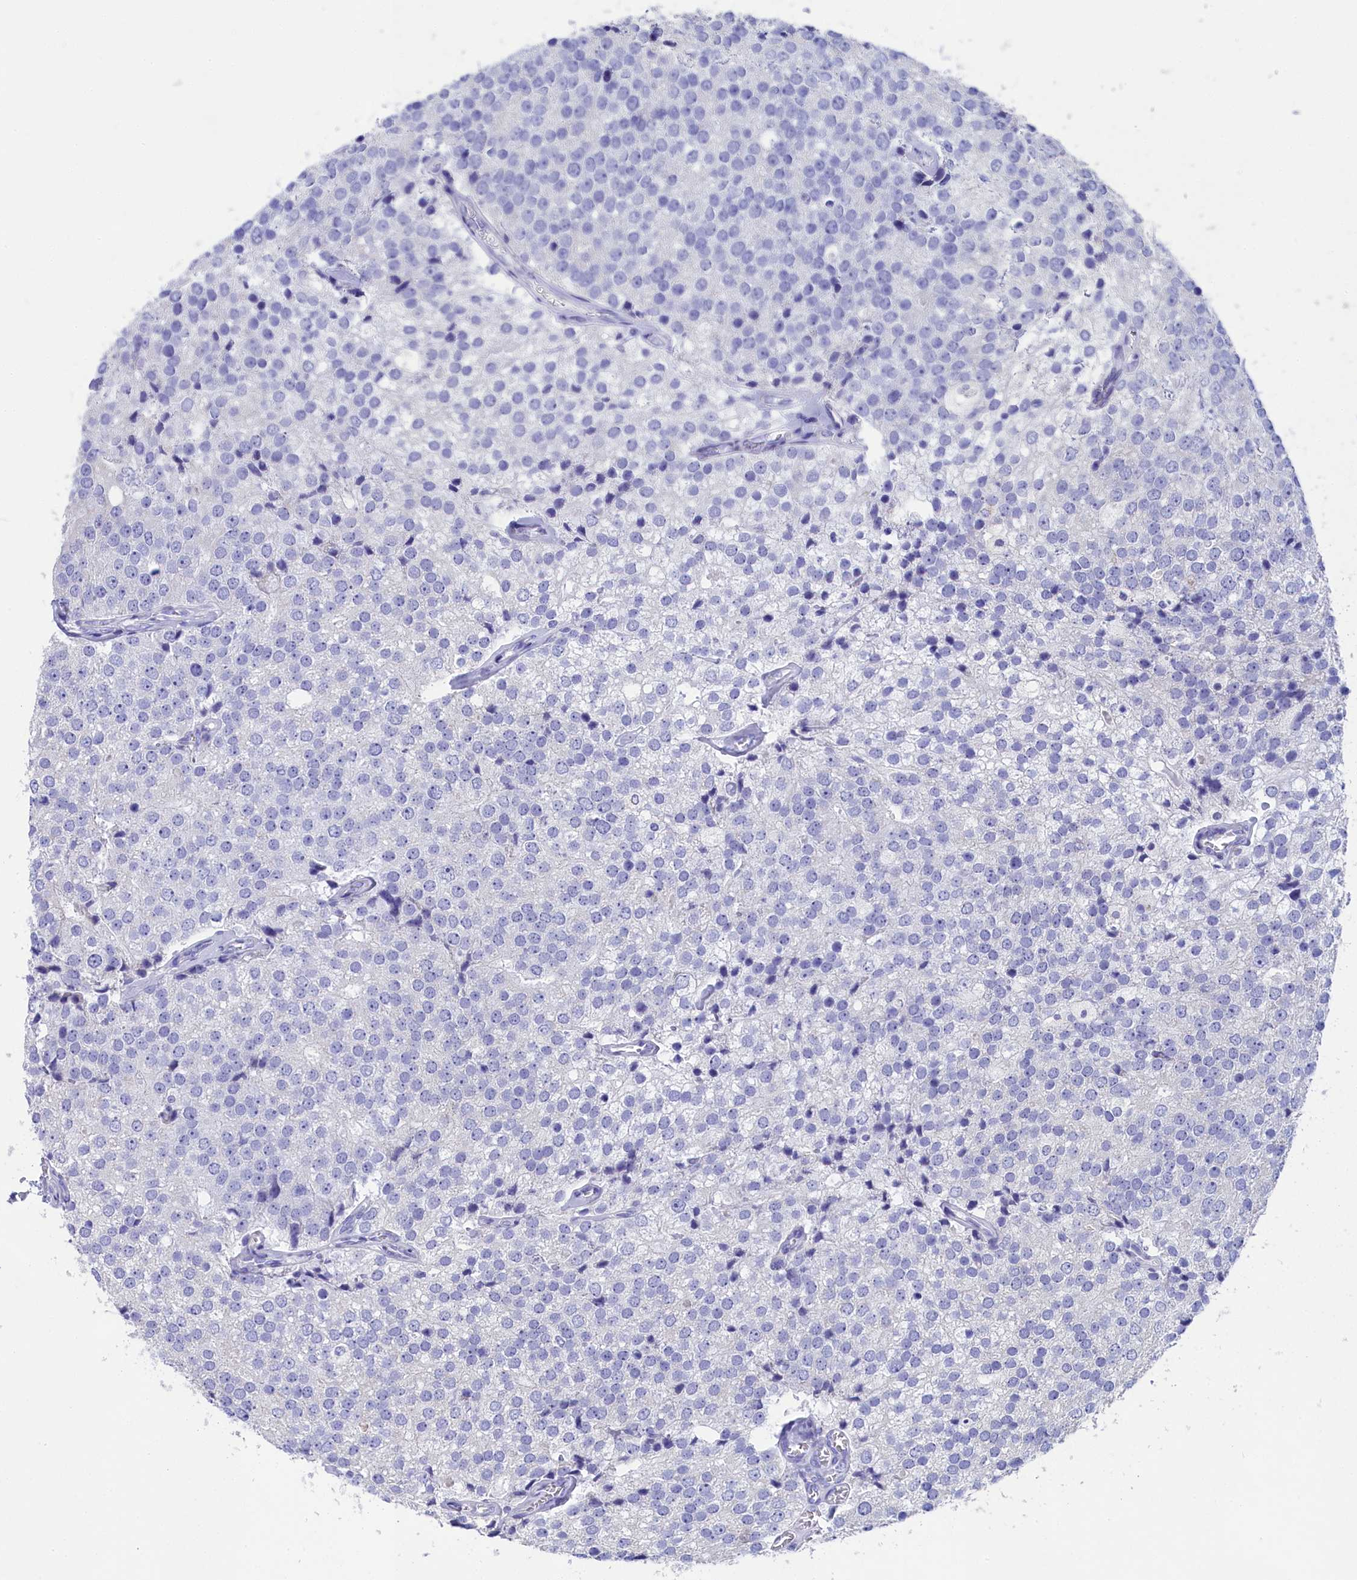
{"staining": {"intensity": "negative", "quantity": "none", "location": "none"}, "tissue": "prostate cancer", "cell_type": "Tumor cells", "image_type": "cancer", "snomed": [{"axis": "morphology", "description": "Adenocarcinoma, High grade"}, {"axis": "topography", "description": "Prostate"}], "caption": "Immunohistochemistry image of prostate cancer stained for a protein (brown), which displays no expression in tumor cells.", "gene": "PRDM12", "patient": {"sex": "male", "age": 49}}